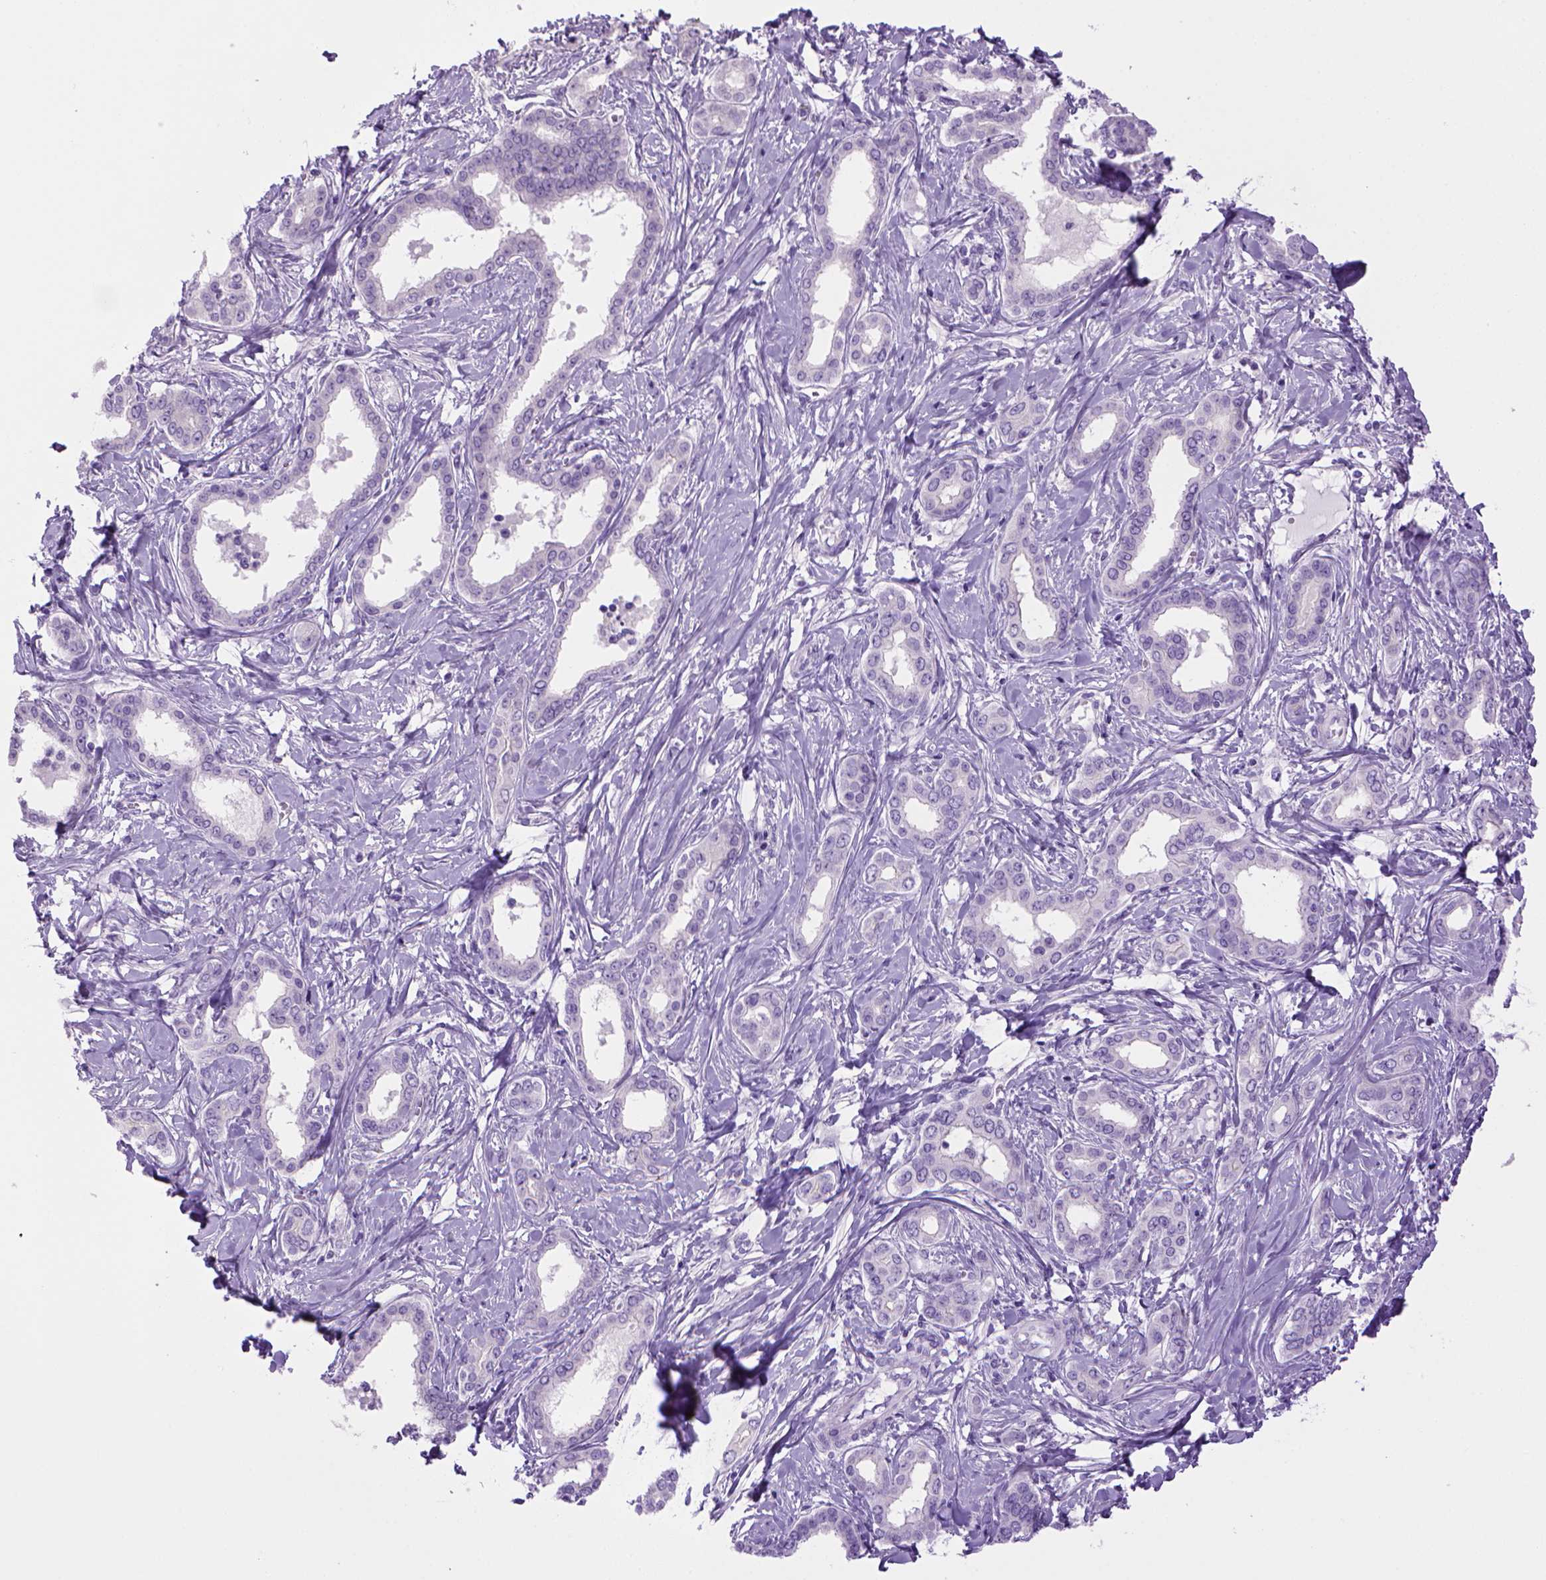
{"staining": {"intensity": "negative", "quantity": "none", "location": "none"}, "tissue": "liver cancer", "cell_type": "Tumor cells", "image_type": "cancer", "snomed": [{"axis": "morphology", "description": "Cholangiocarcinoma"}, {"axis": "topography", "description": "Liver"}], "caption": "Immunohistochemistry micrograph of liver cholangiocarcinoma stained for a protein (brown), which displays no expression in tumor cells.", "gene": "SGCG", "patient": {"sex": "female", "age": 47}}